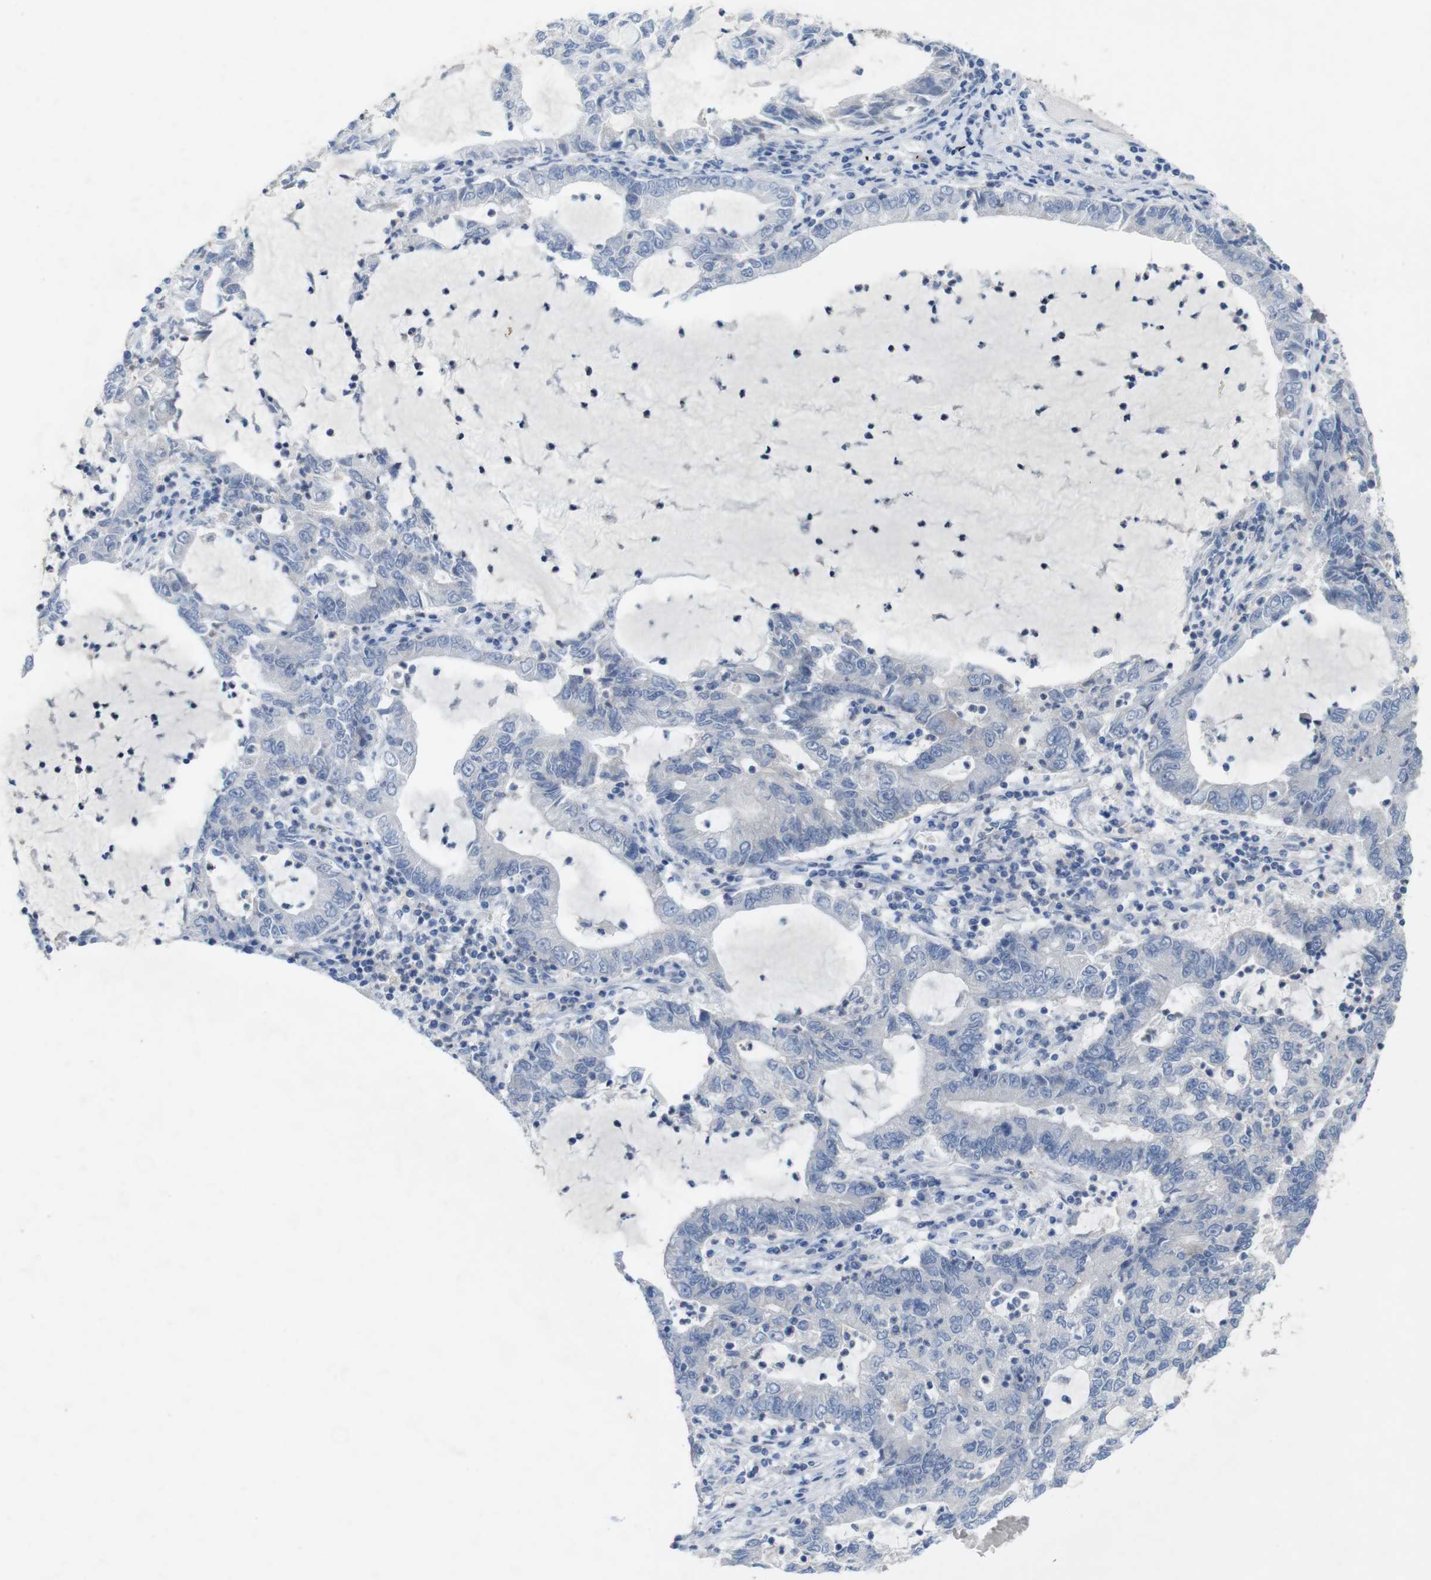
{"staining": {"intensity": "negative", "quantity": "none", "location": "none"}, "tissue": "lung cancer", "cell_type": "Tumor cells", "image_type": "cancer", "snomed": [{"axis": "morphology", "description": "Adenocarcinoma, NOS"}, {"axis": "topography", "description": "Lung"}], "caption": "This is an immunohistochemistry (IHC) micrograph of human adenocarcinoma (lung). There is no expression in tumor cells.", "gene": "PTGER4", "patient": {"sex": "female", "age": 51}}